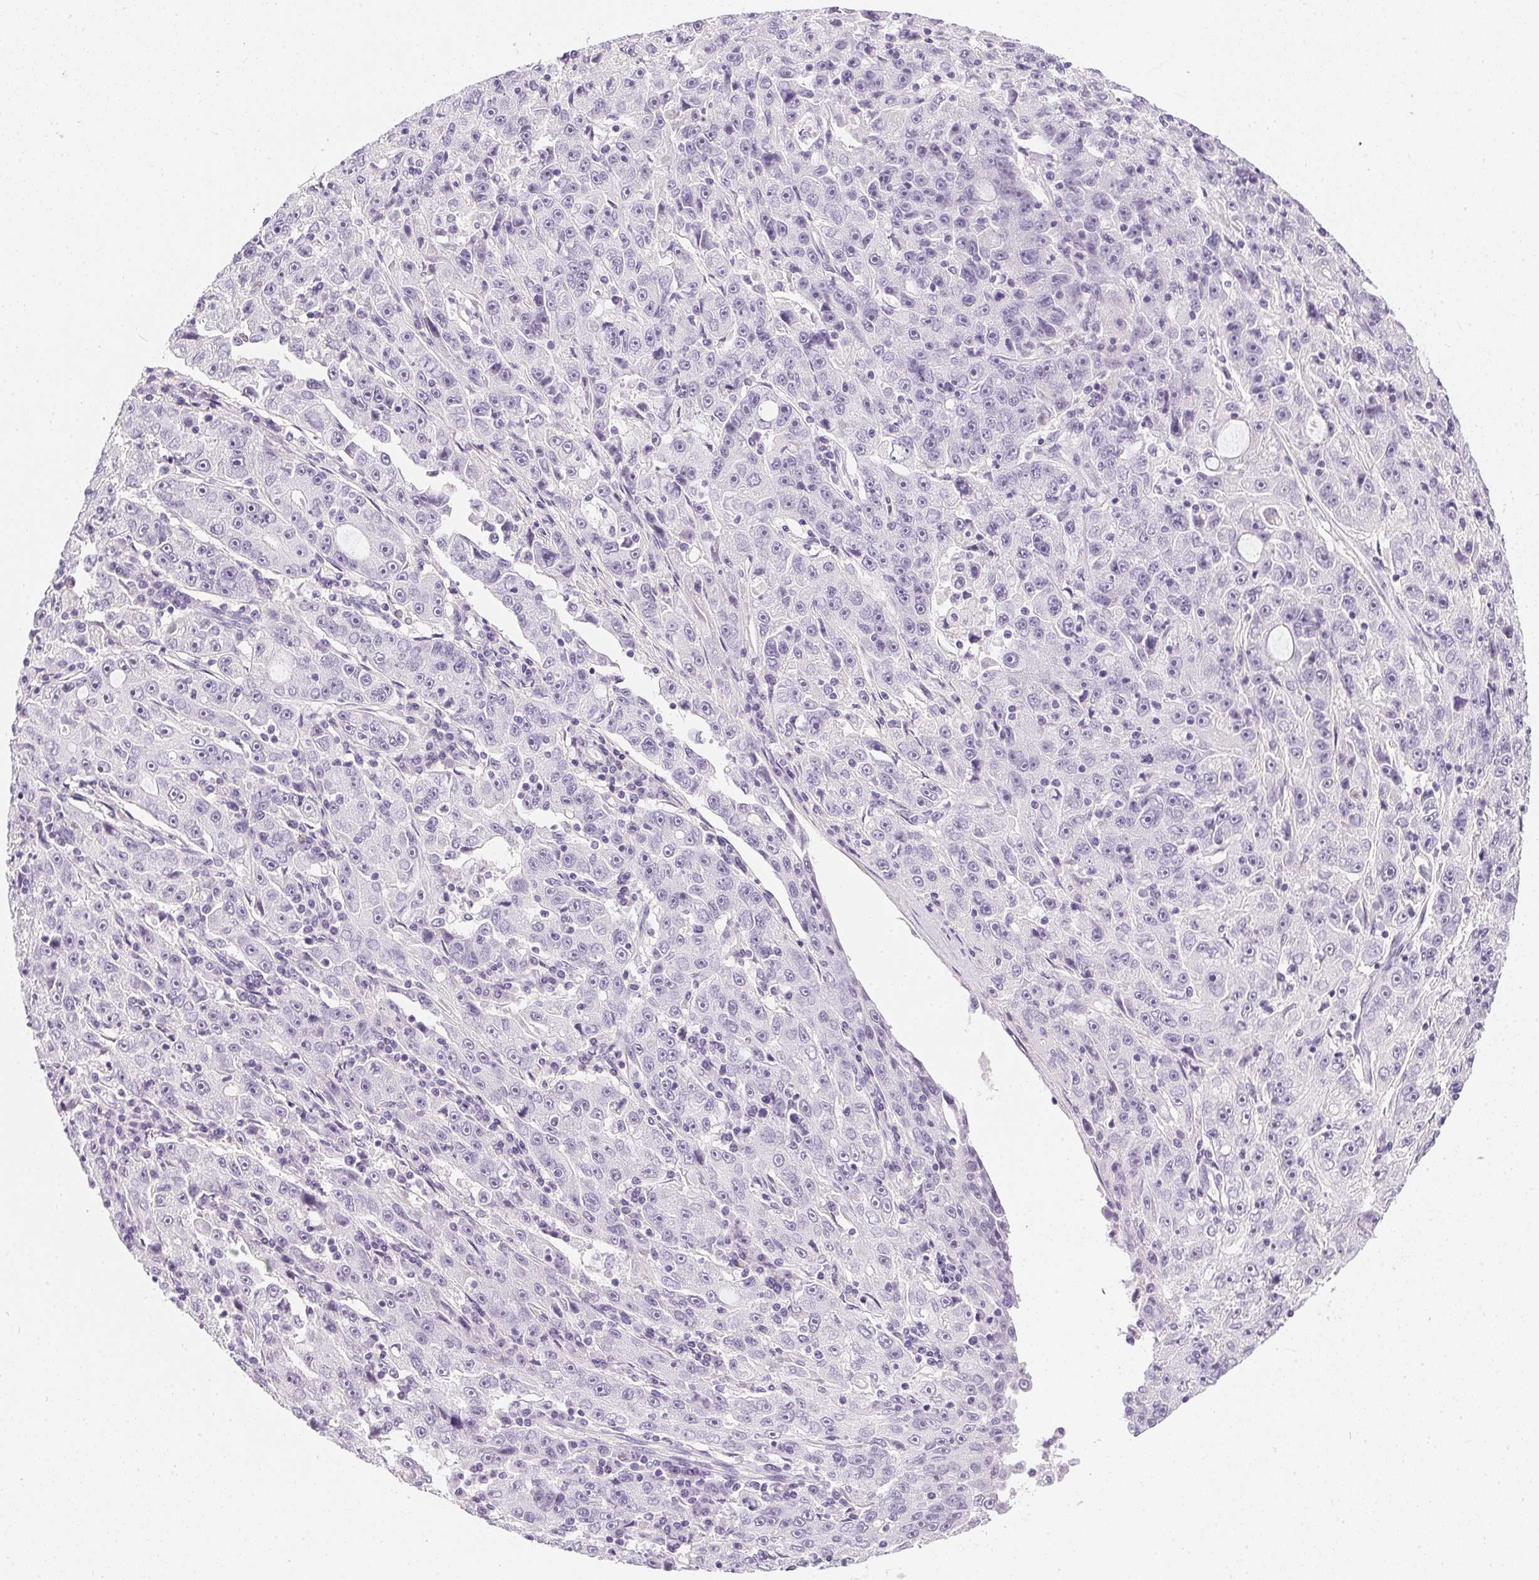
{"staining": {"intensity": "negative", "quantity": "none", "location": "none"}, "tissue": "lung cancer", "cell_type": "Tumor cells", "image_type": "cancer", "snomed": [{"axis": "morphology", "description": "Normal morphology"}, {"axis": "morphology", "description": "Adenocarcinoma, NOS"}, {"axis": "topography", "description": "Lymph node"}, {"axis": "topography", "description": "Lung"}], "caption": "DAB (3,3'-diaminobenzidine) immunohistochemical staining of adenocarcinoma (lung) displays no significant staining in tumor cells.", "gene": "PPY", "patient": {"sex": "female", "age": 57}}